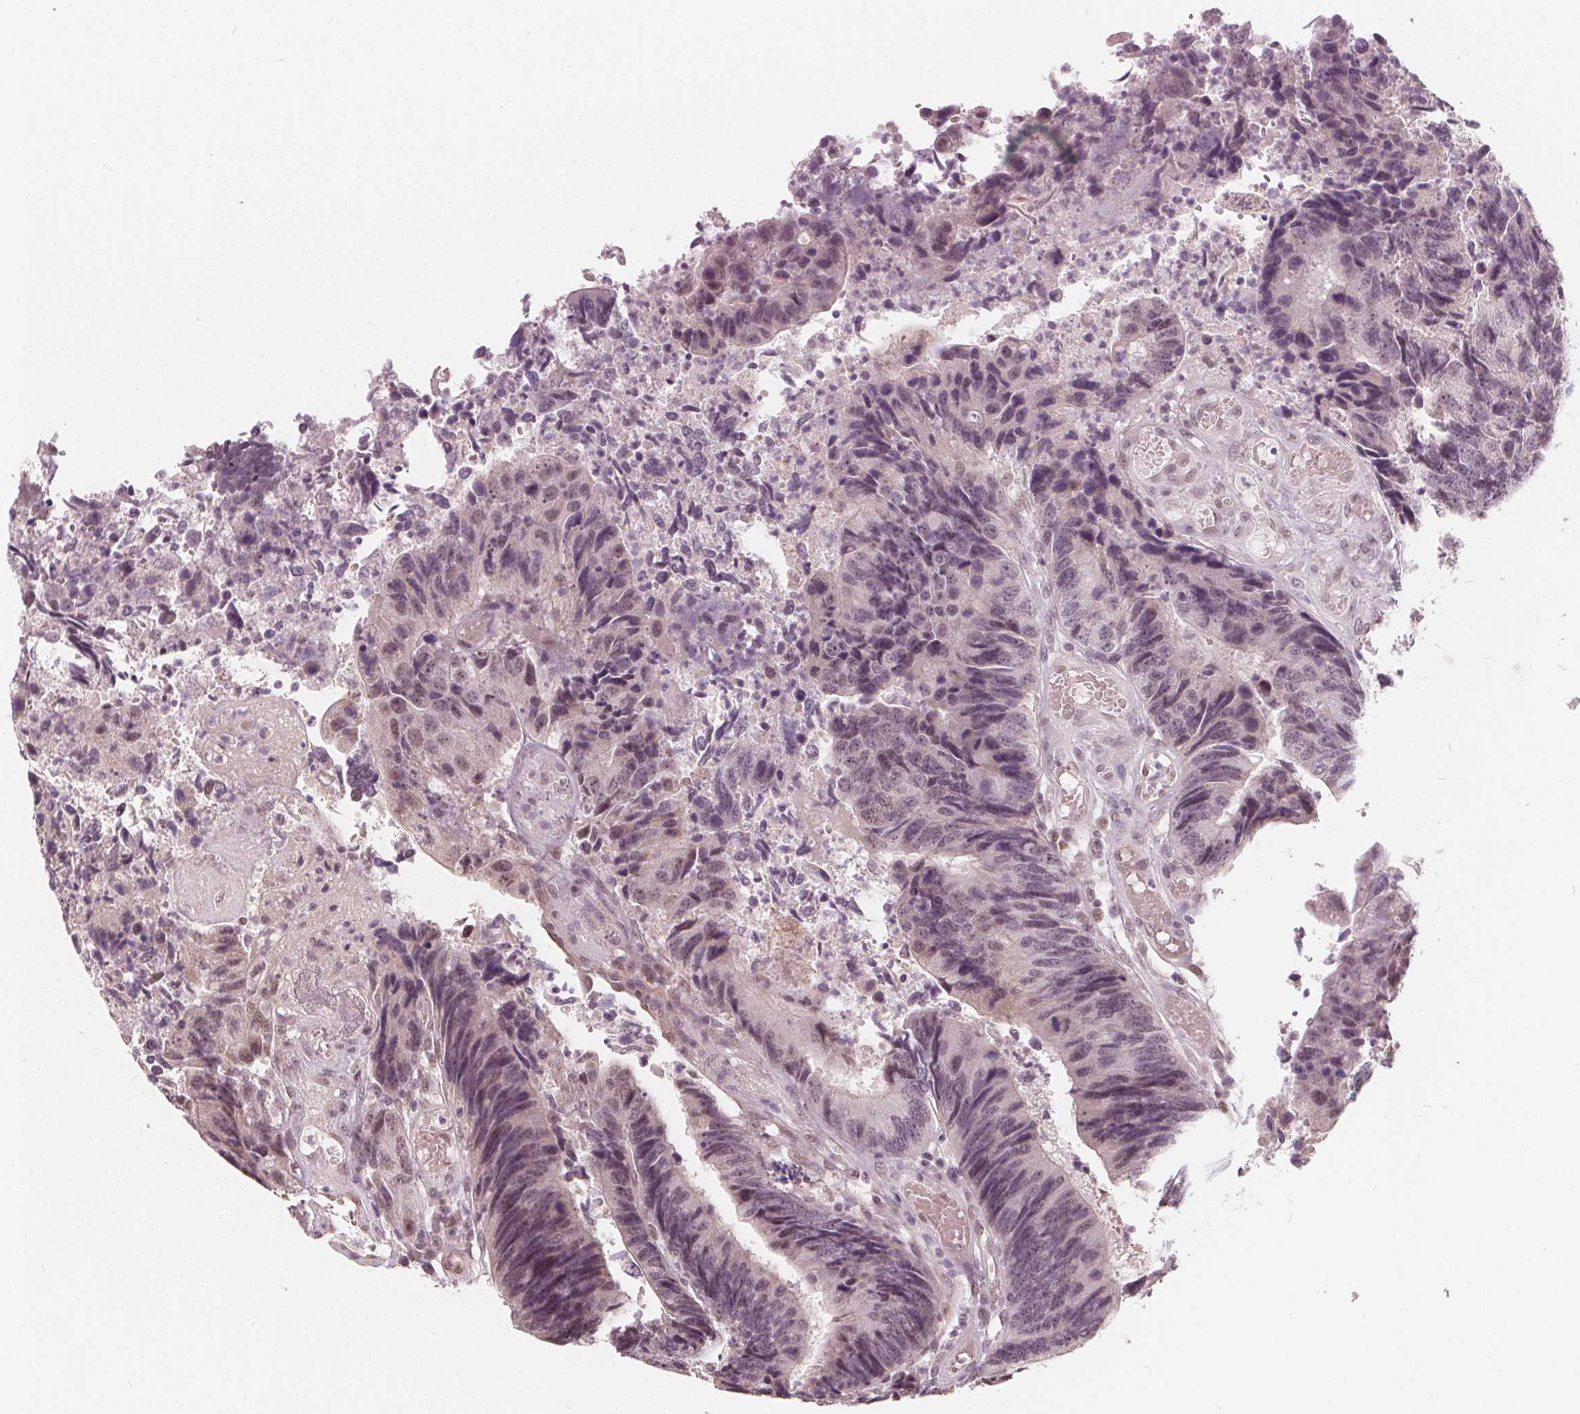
{"staining": {"intensity": "negative", "quantity": "none", "location": "none"}, "tissue": "colorectal cancer", "cell_type": "Tumor cells", "image_type": "cancer", "snomed": [{"axis": "morphology", "description": "Adenocarcinoma, NOS"}, {"axis": "topography", "description": "Colon"}], "caption": "This is an immunohistochemistry image of human colorectal cancer. There is no positivity in tumor cells.", "gene": "NUP210L", "patient": {"sex": "female", "age": 67}}